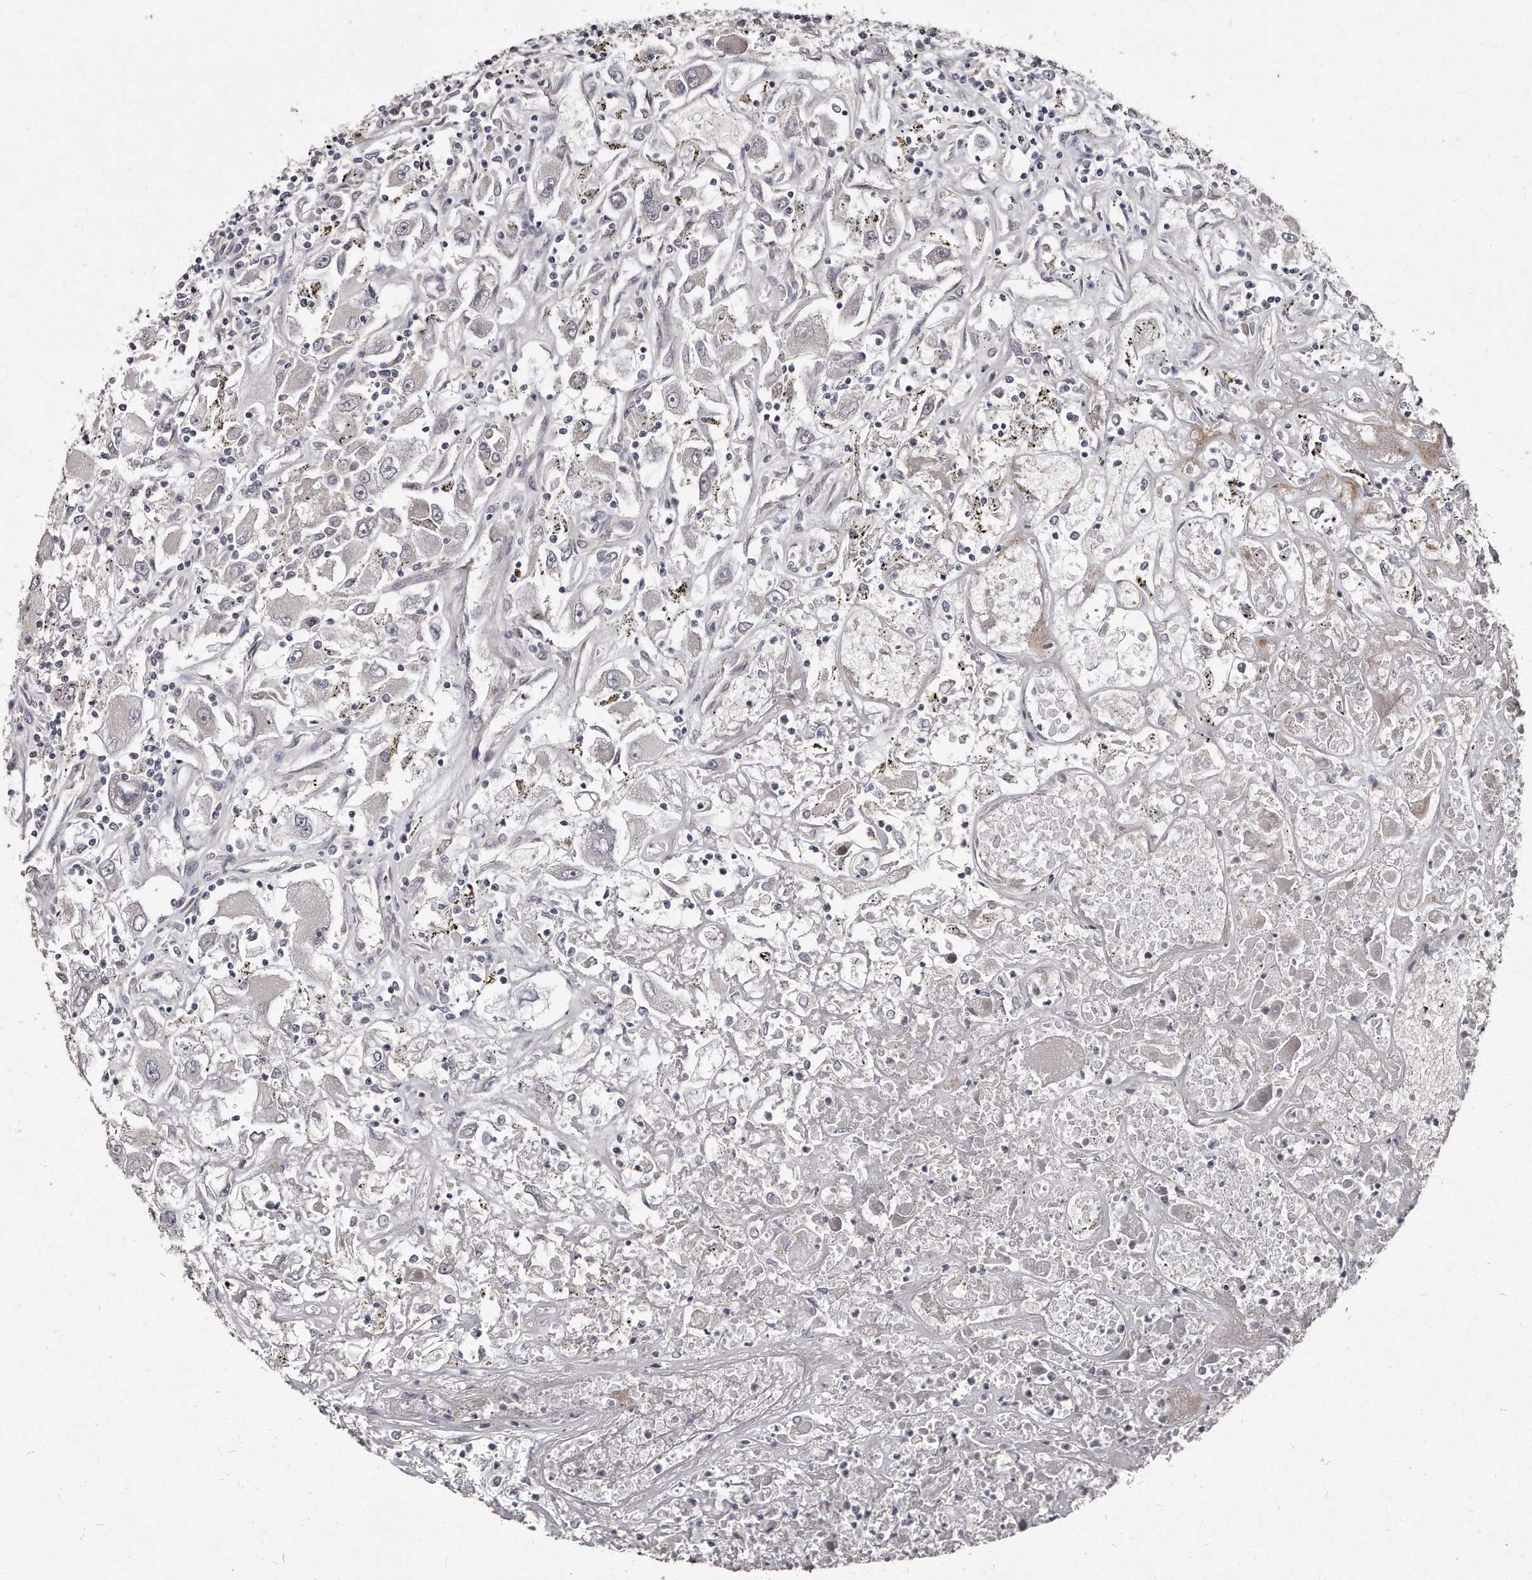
{"staining": {"intensity": "negative", "quantity": "none", "location": "none"}, "tissue": "renal cancer", "cell_type": "Tumor cells", "image_type": "cancer", "snomed": [{"axis": "morphology", "description": "Adenocarcinoma, NOS"}, {"axis": "topography", "description": "Kidney"}], "caption": "DAB immunohistochemical staining of human renal adenocarcinoma displays no significant expression in tumor cells.", "gene": "TECR", "patient": {"sex": "female", "age": 52}}